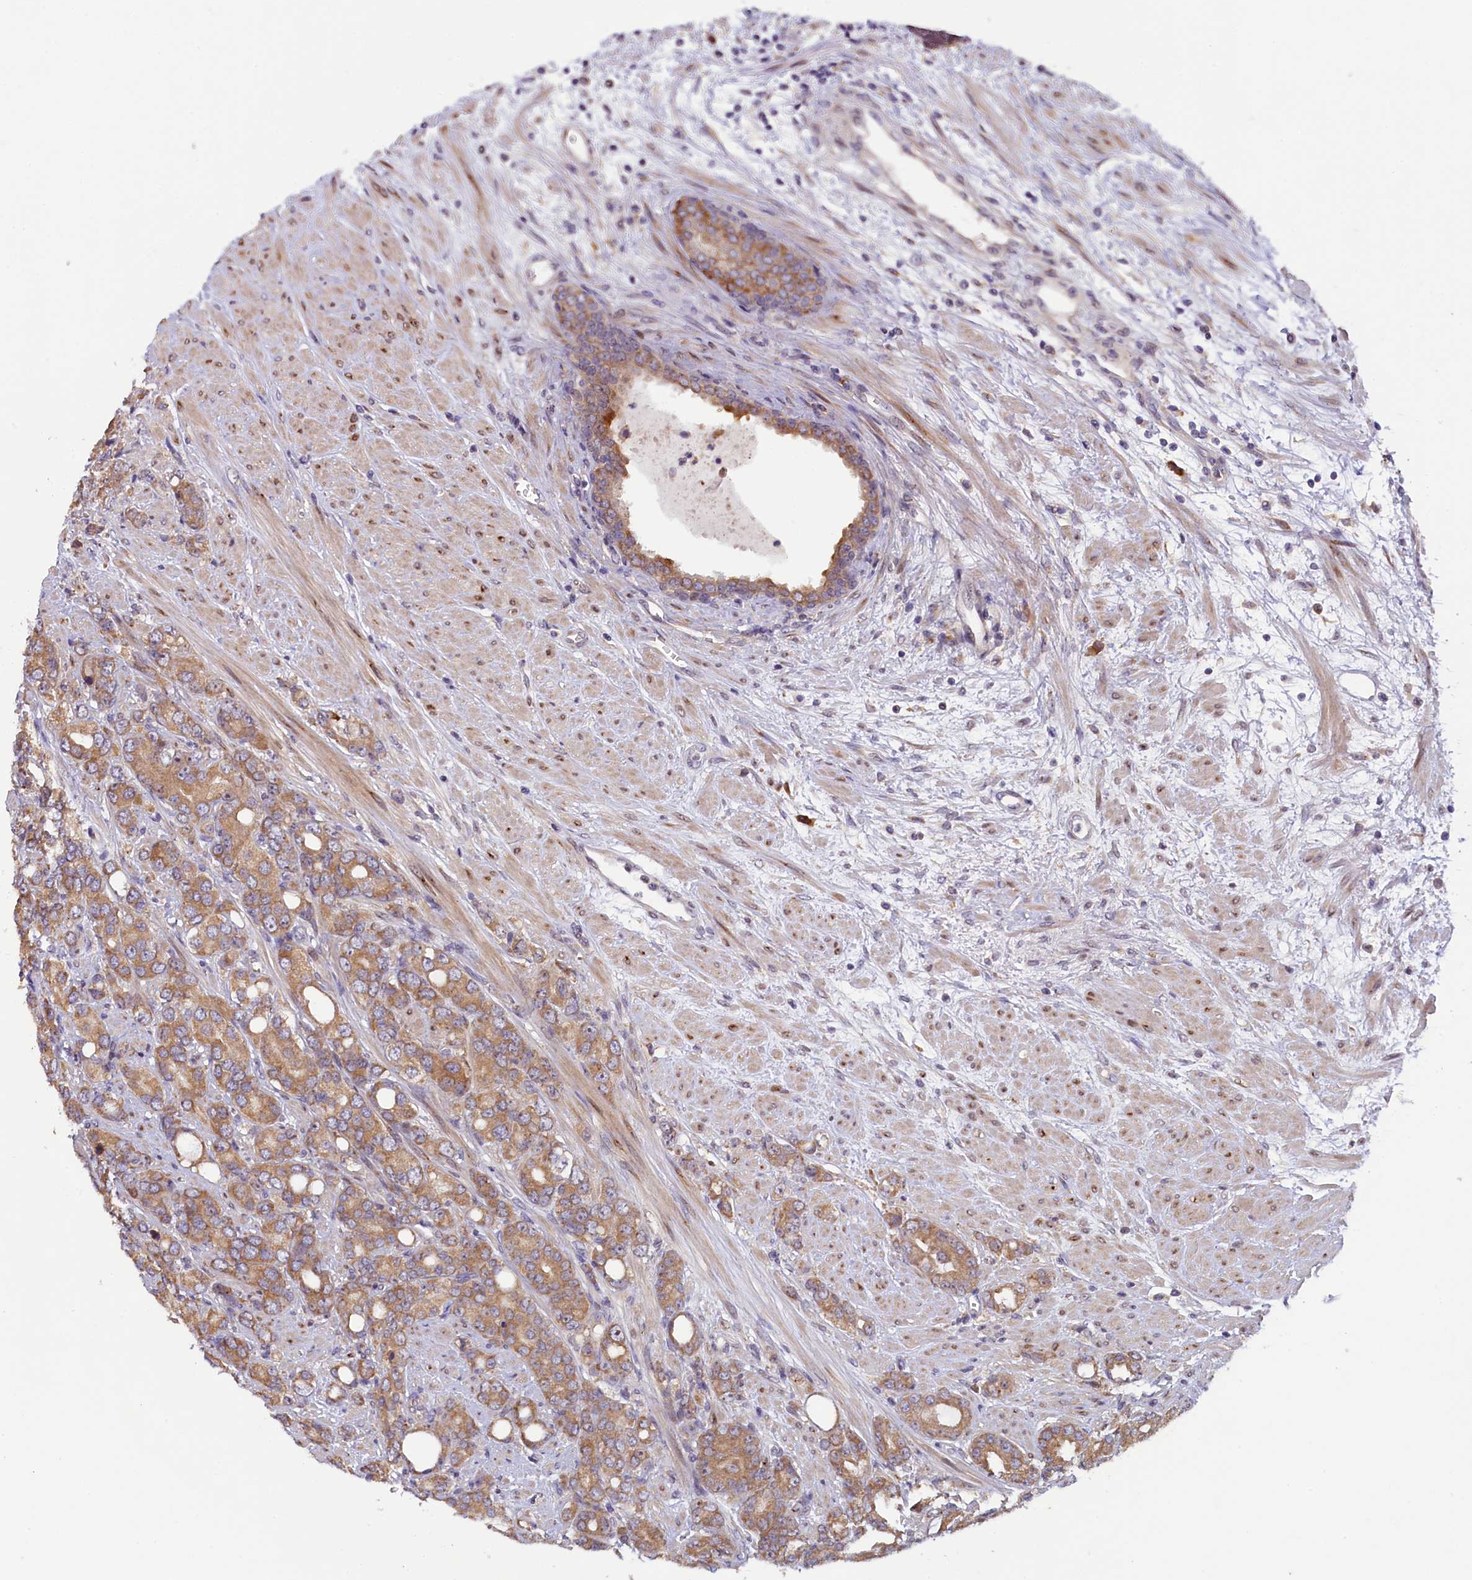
{"staining": {"intensity": "moderate", "quantity": ">75%", "location": "cytoplasmic/membranous"}, "tissue": "prostate cancer", "cell_type": "Tumor cells", "image_type": "cancer", "snomed": [{"axis": "morphology", "description": "Adenocarcinoma, High grade"}, {"axis": "topography", "description": "Prostate"}], "caption": "High-grade adenocarcinoma (prostate) was stained to show a protein in brown. There is medium levels of moderate cytoplasmic/membranous expression in approximately >75% of tumor cells. Immunohistochemistry (ihc) stains the protein in brown and the nuclei are stained blue.", "gene": "CCDC9B", "patient": {"sex": "male", "age": 62}}